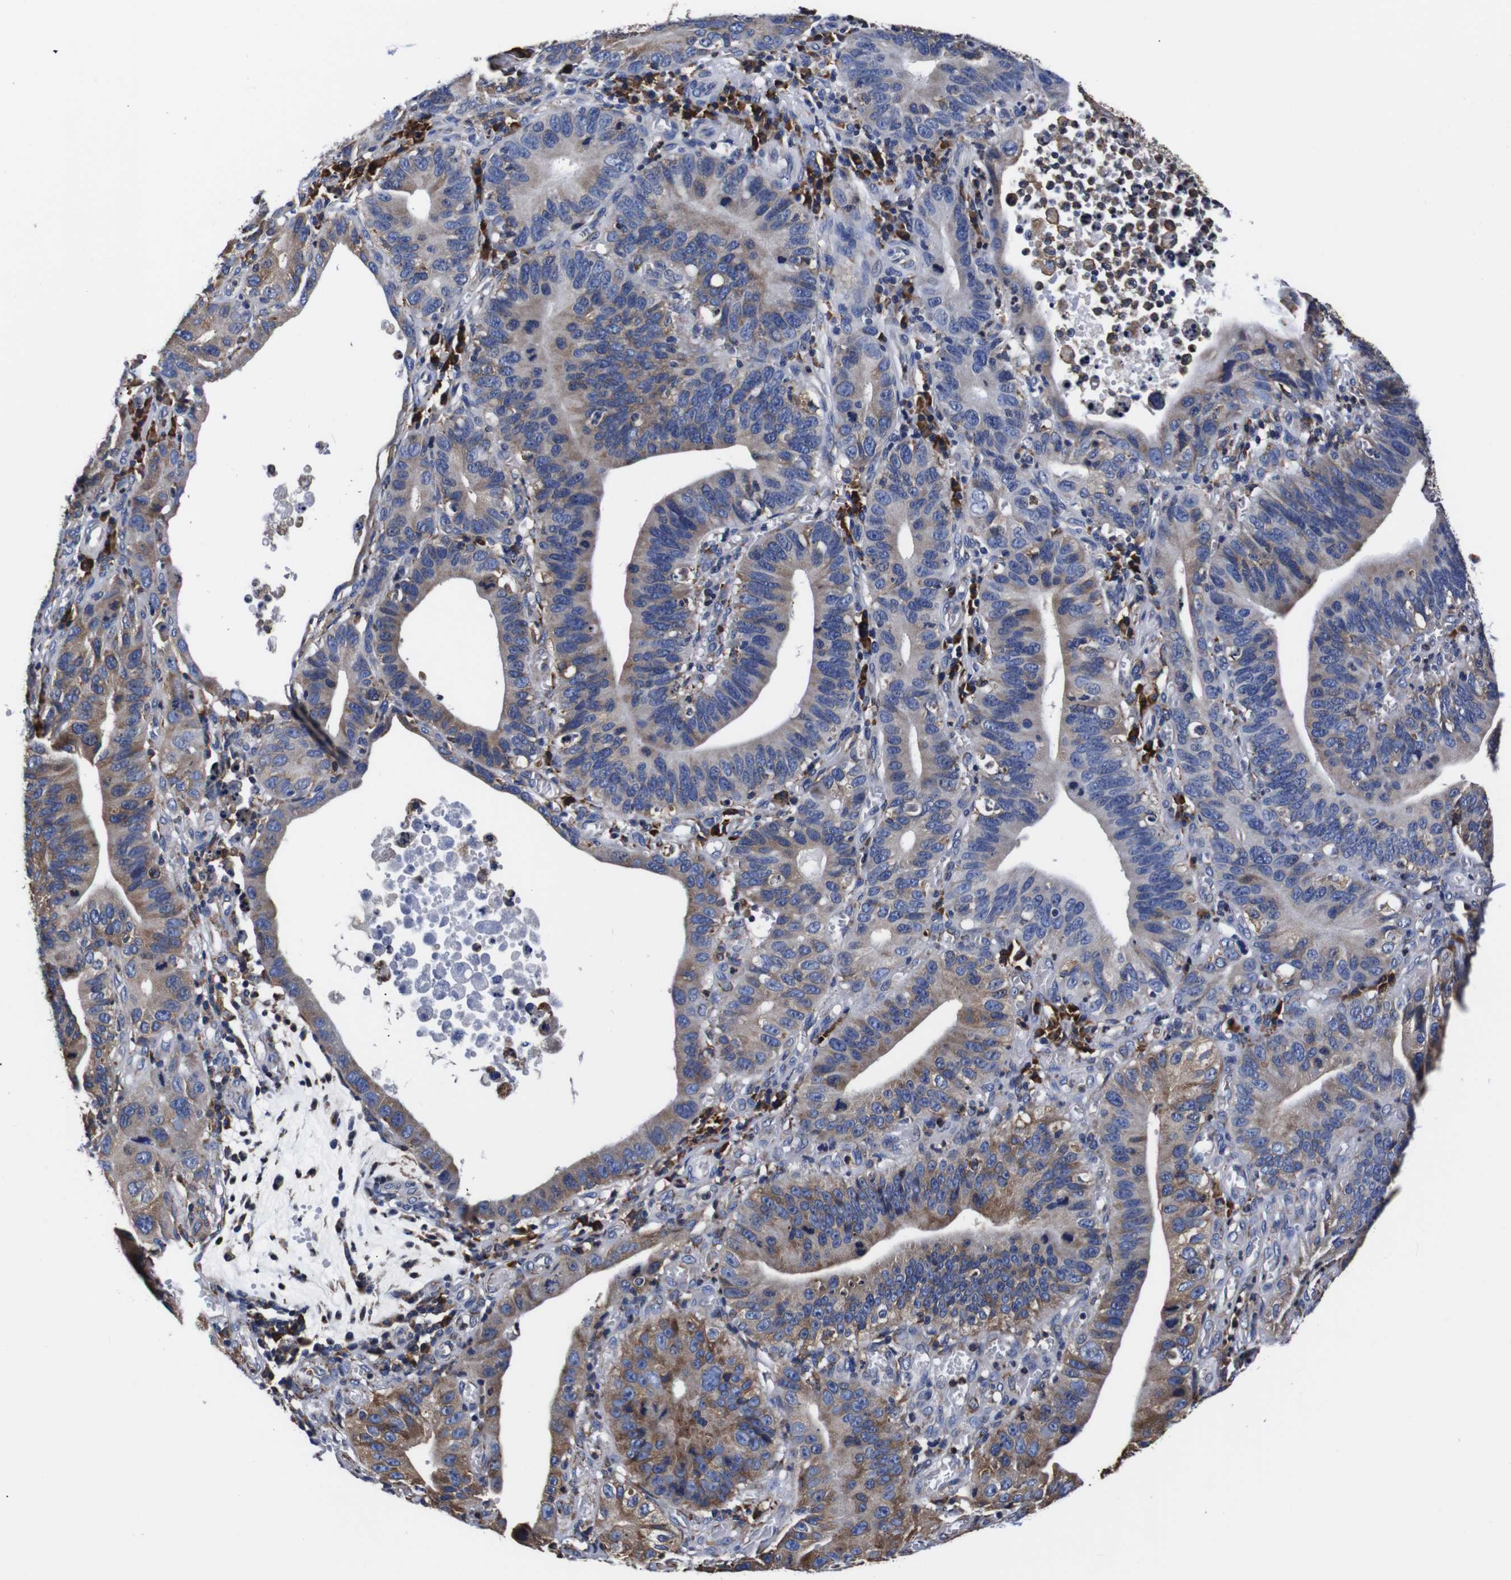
{"staining": {"intensity": "moderate", "quantity": "25%-75%", "location": "cytoplasmic/membranous"}, "tissue": "stomach cancer", "cell_type": "Tumor cells", "image_type": "cancer", "snomed": [{"axis": "morphology", "description": "Adenocarcinoma, NOS"}, {"axis": "topography", "description": "Stomach"}, {"axis": "topography", "description": "Gastric cardia"}], "caption": "Moderate cytoplasmic/membranous expression is appreciated in about 25%-75% of tumor cells in stomach cancer (adenocarcinoma).", "gene": "PPIB", "patient": {"sex": "male", "age": 59}}